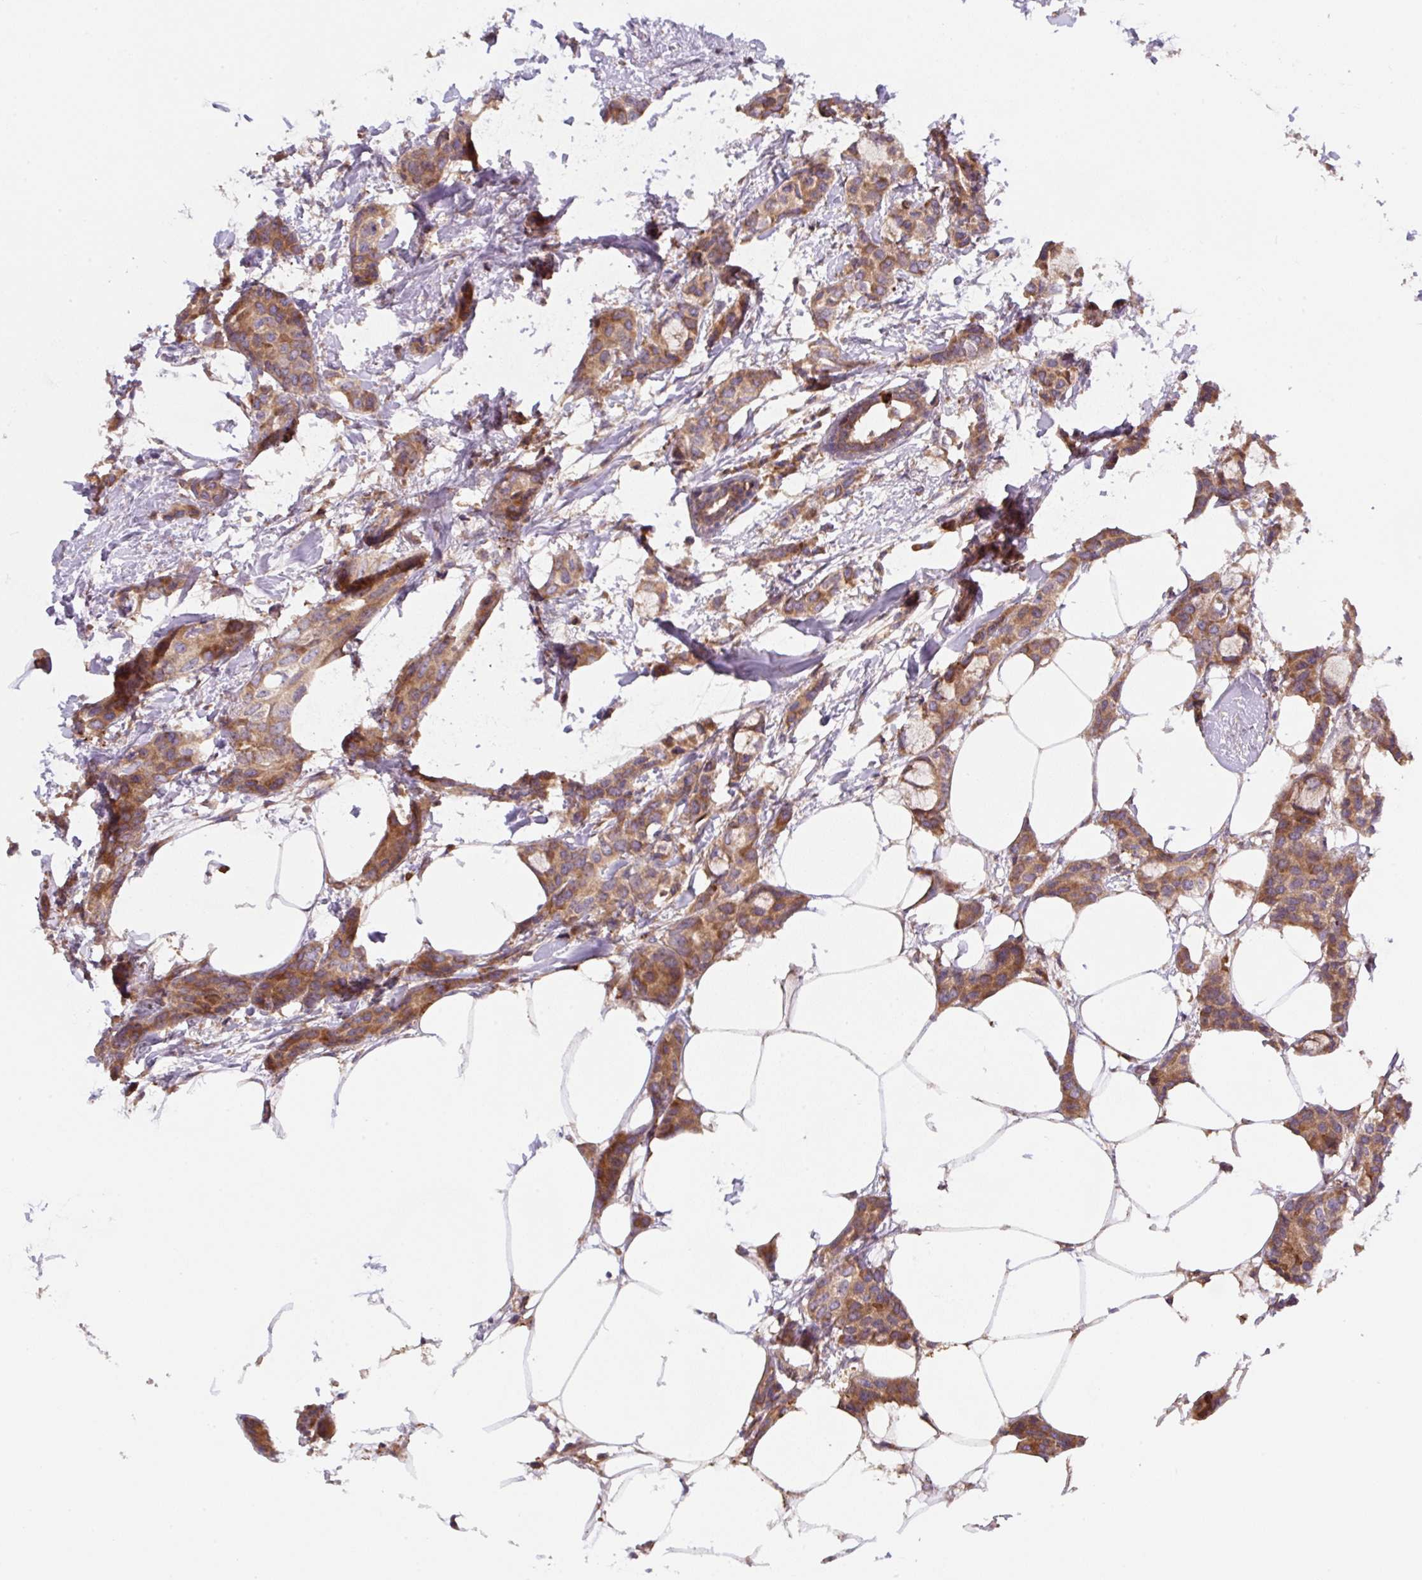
{"staining": {"intensity": "moderate", "quantity": ">75%", "location": "cytoplasmic/membranous"}, "tissue": "breast cancer", "cell_type": "Tumor cells", "image_type": "cancer", "snomed": [{"axis": "morphology", "description": "Duct carcinoma"}, {"axis": "topography", "description": "Breast"}], "caption": "Immunohistochemical staining of breast cancer displays medium levels of moderate cytoplasmic/membranous protein positivity in approximately >75% of tumor cells. (IHC, brightfield microscopy, high magnification).", "gene": "APOBEC3D", "patient": {"sex": "female", "age": 73}}